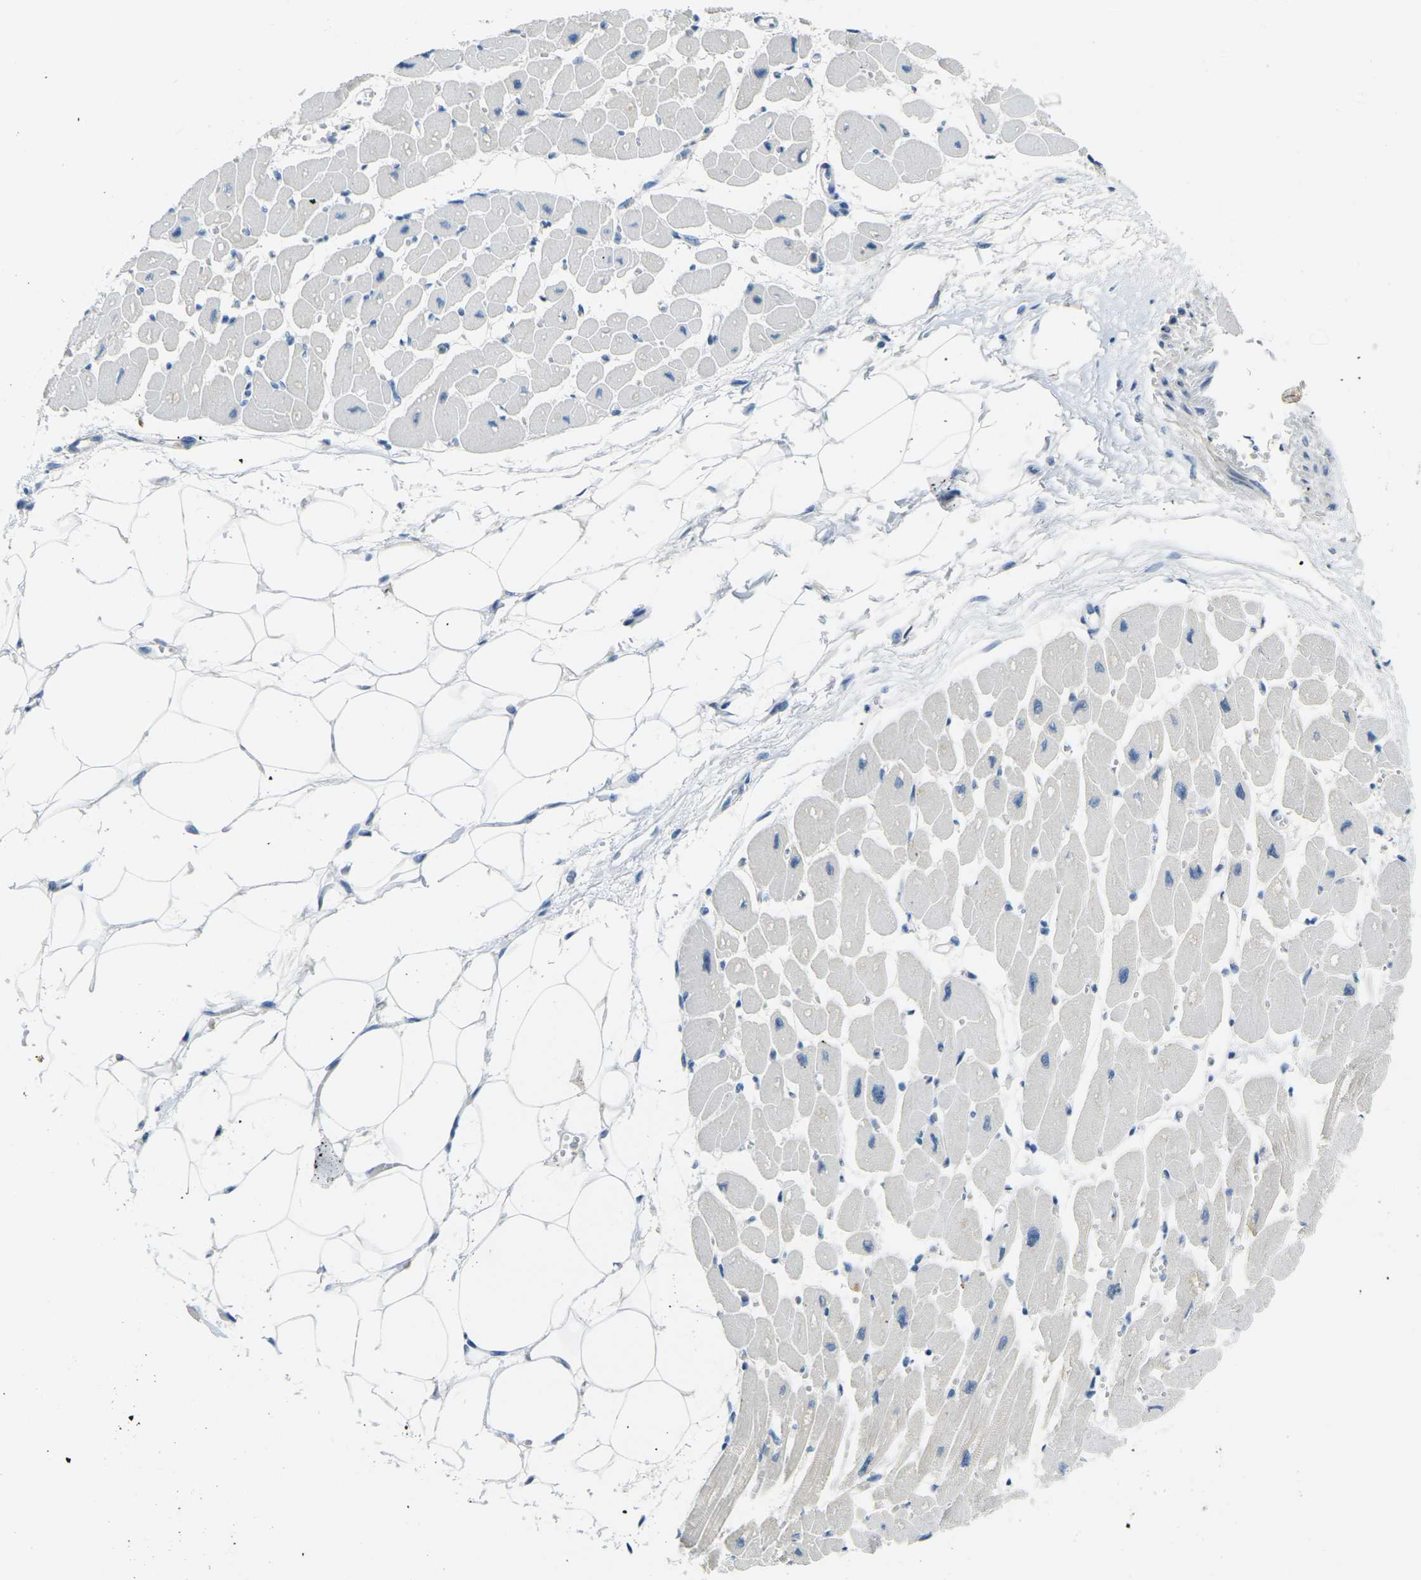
{"staining": {"intensity": "negative", "quantity": "none", "location": "none"}, "tissue": "heart muscle", "cell_type": "Cardiomyocytes", "image_type": "normal", "snomed": [{"axis": "morphology", "description": "Normal tissue, NOS"}, {"axis": "topography", "description": "Heart"}], "caption": "Immunohistochemical staining of benign human heart muscle demonstrates no significant staining in cardiomyocytes.", "gene": "SPTBN2", "patient": {"sex": "female", "age": 54}}